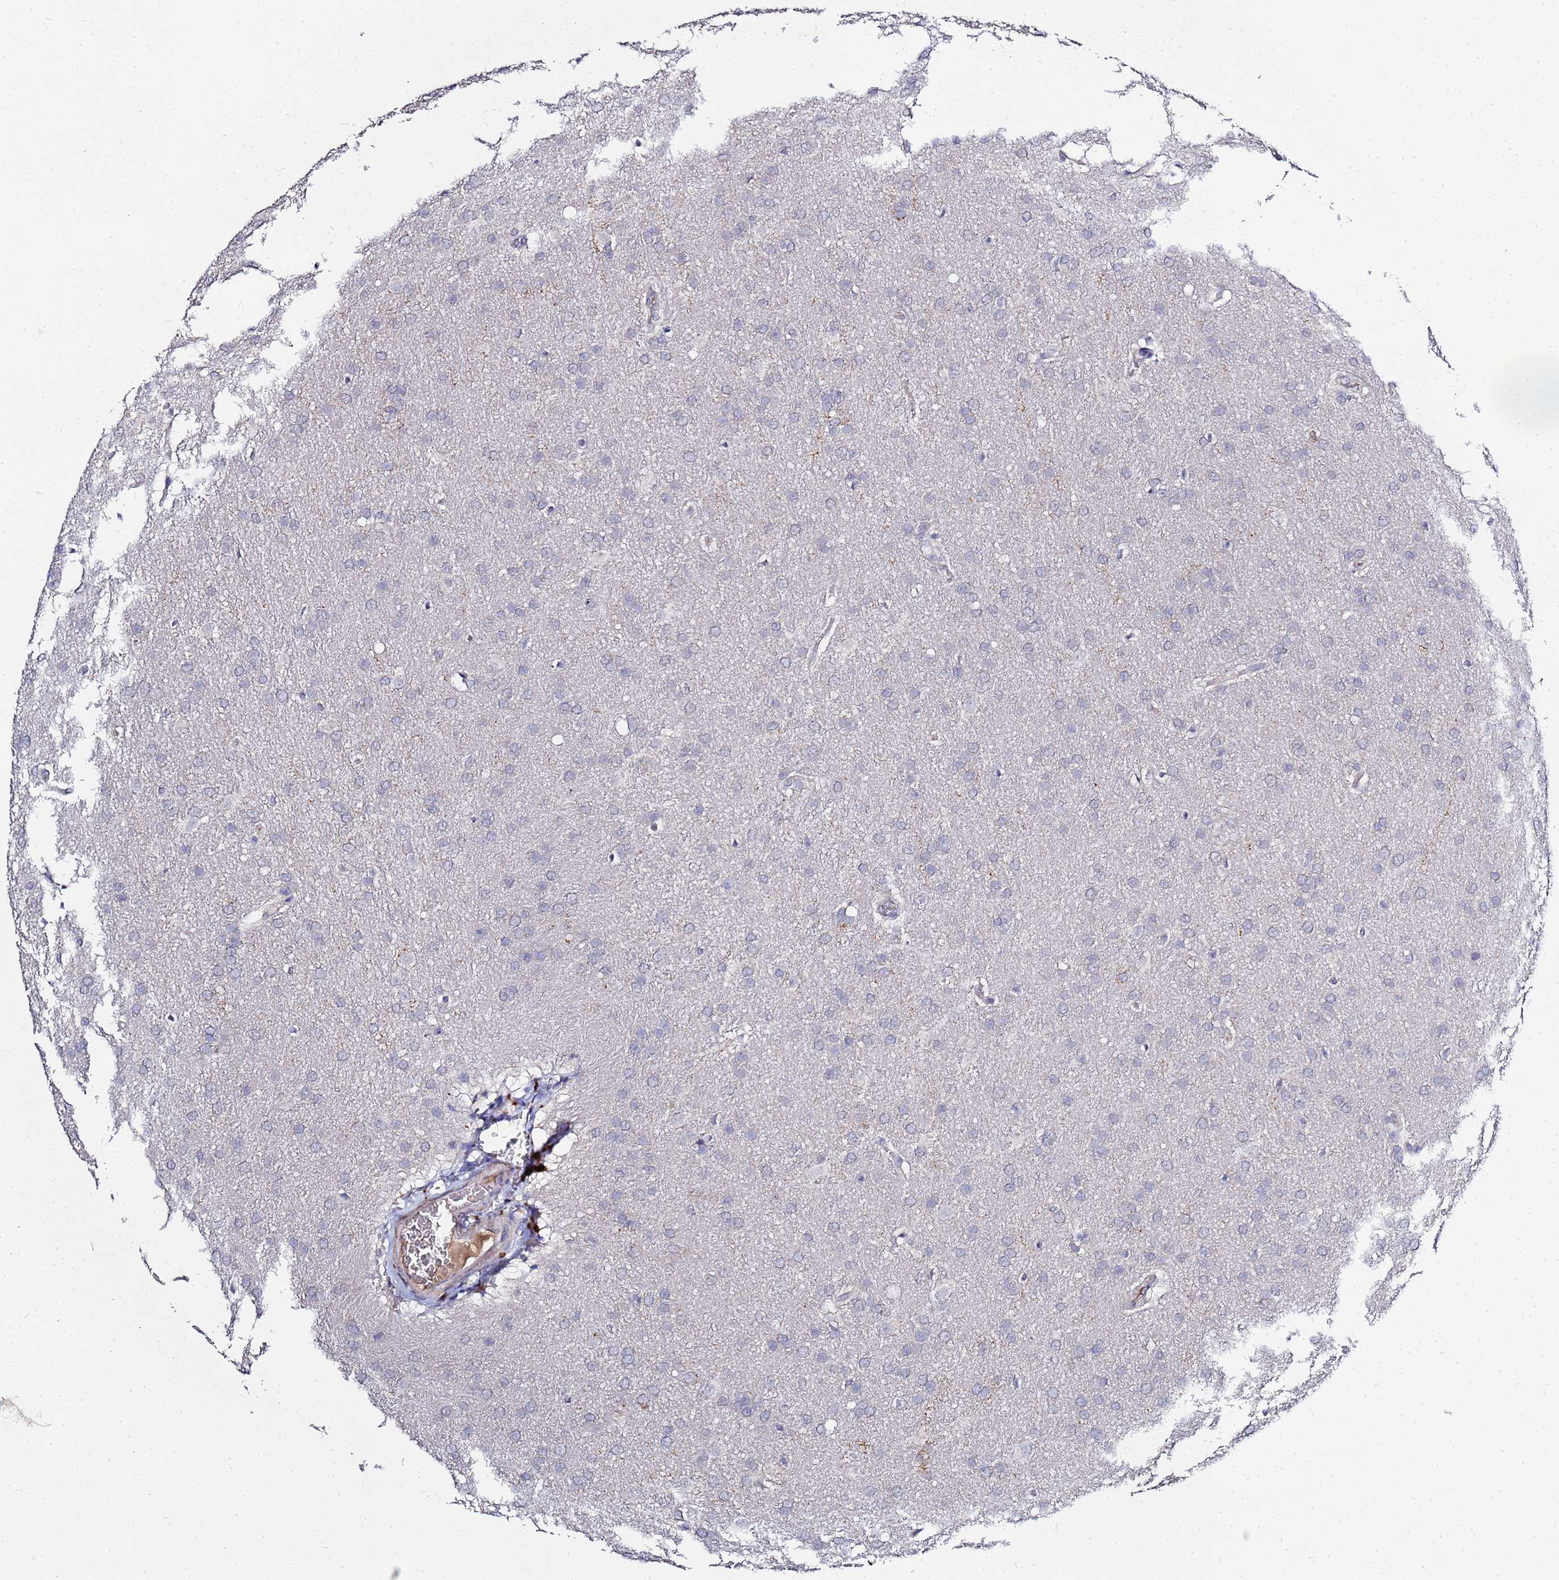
{"staining": {"intensity": "negative", "quantity": "none", "location": "none"}, "tissue": "glioma", "cell_type": "Tumor cells", "image_type": "cancer", "snomed": [{"axis": "morphology", "description": "Glioma, malignant, Low grade"}, {"axis": "topography", "description": "Brain"}], "caption": "Glioma stained for a protein using immunohistochemistry (IHC) shows no positivity tumor cells.", "gene": "TCP10L", "patient": {"sex": "female", "age": 32}}